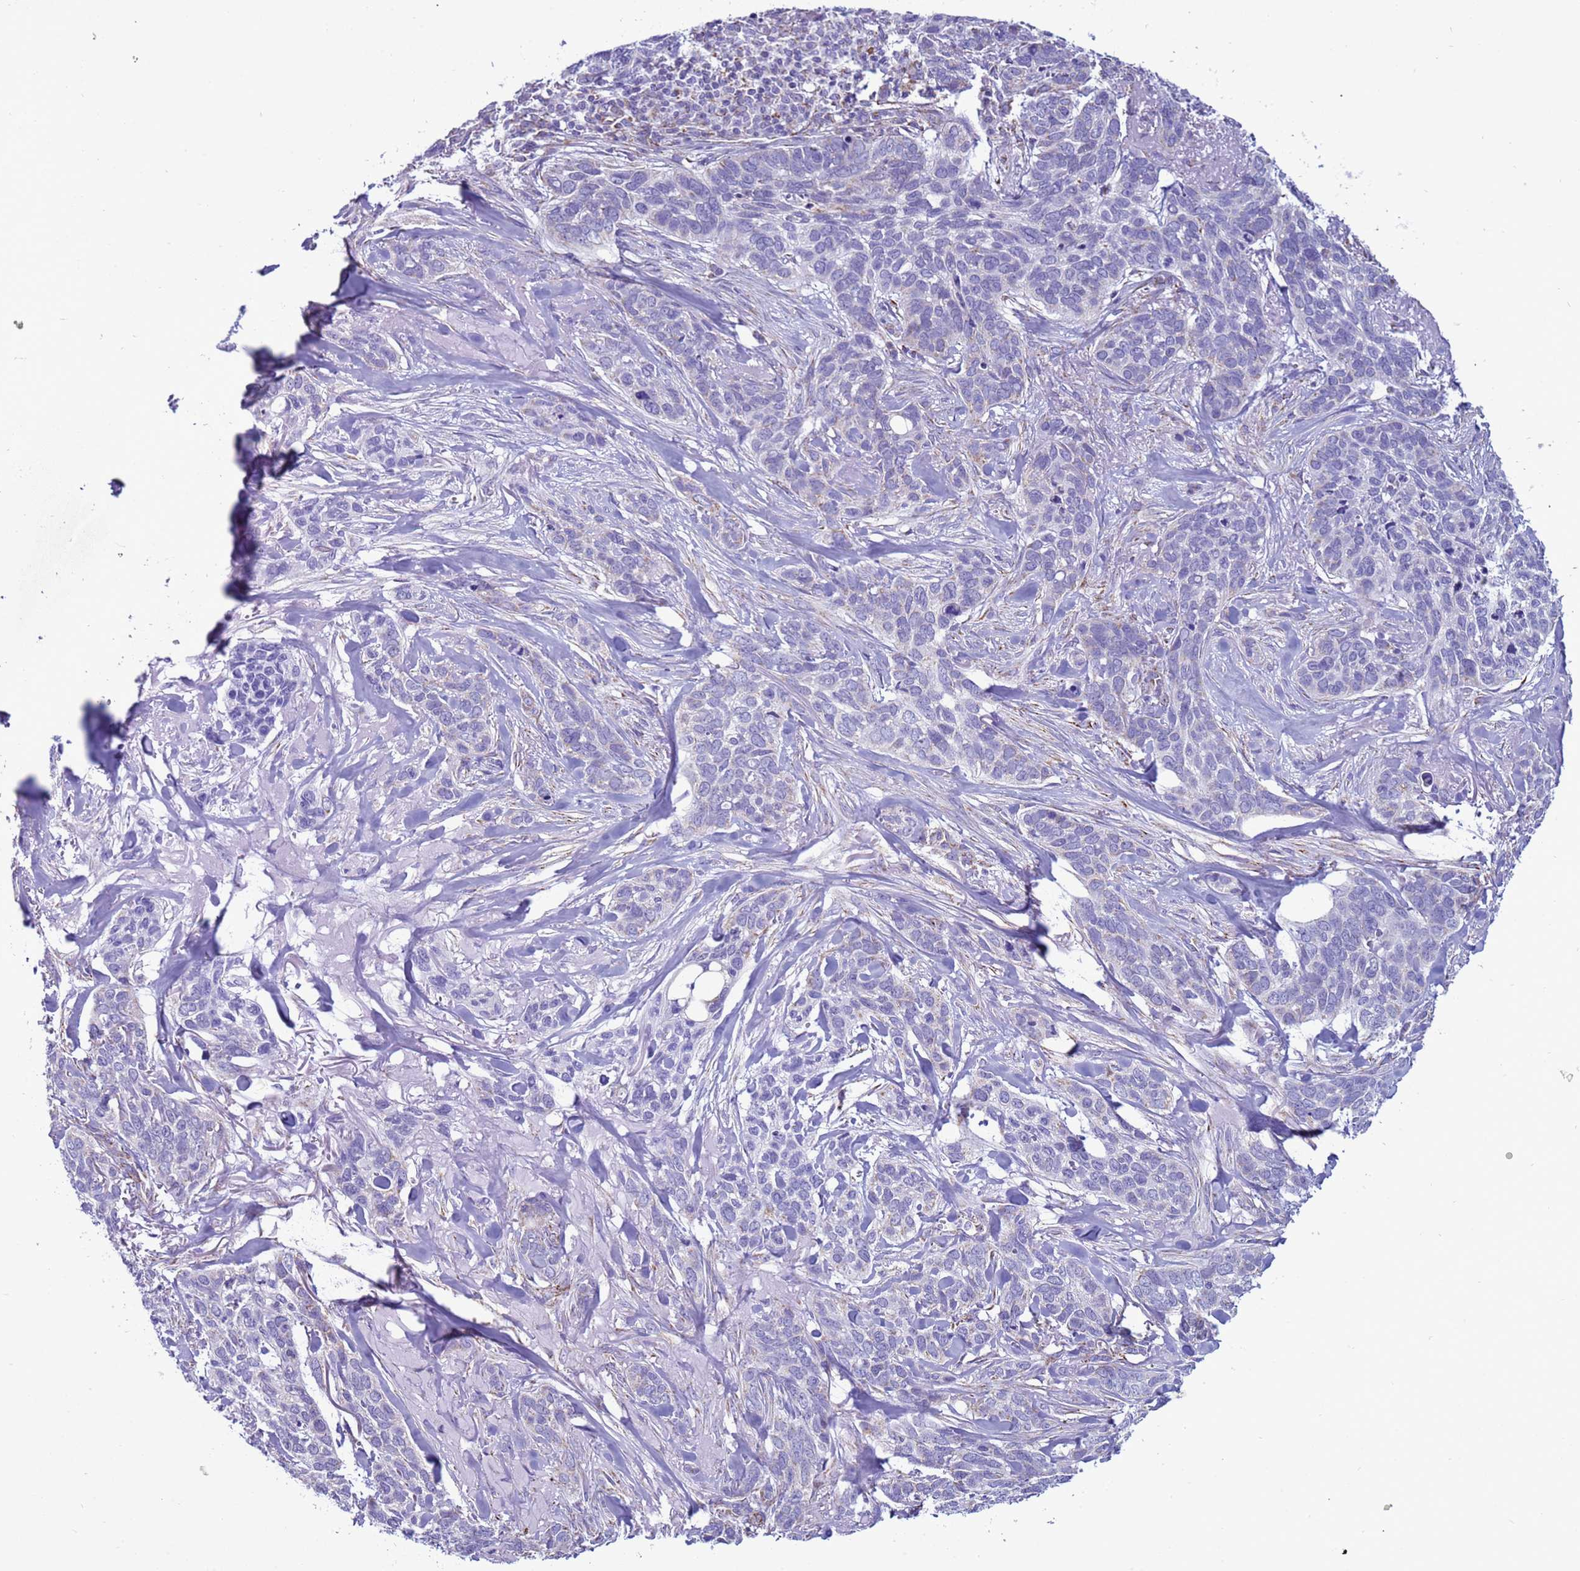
{"staining": {"intensity": "negative", "quantity": "none", "location": "none"}, "tissue": "skin cancer", "cell_type": "Tumor cells", "image_type": "cancer", "snomed": [{"axis": "morphology", "description": "Basal cell carcinoma"}, {"axis": "topography", "description": "Skin"}], "caption": "A high-resolution image shows immunohistochemistry (IHC) staining of skin basal cell carcinoma, which reveals no significant expression in tumor cells.", "gene": "NCALD", "patient": {"sex": "male", "age": 86}}